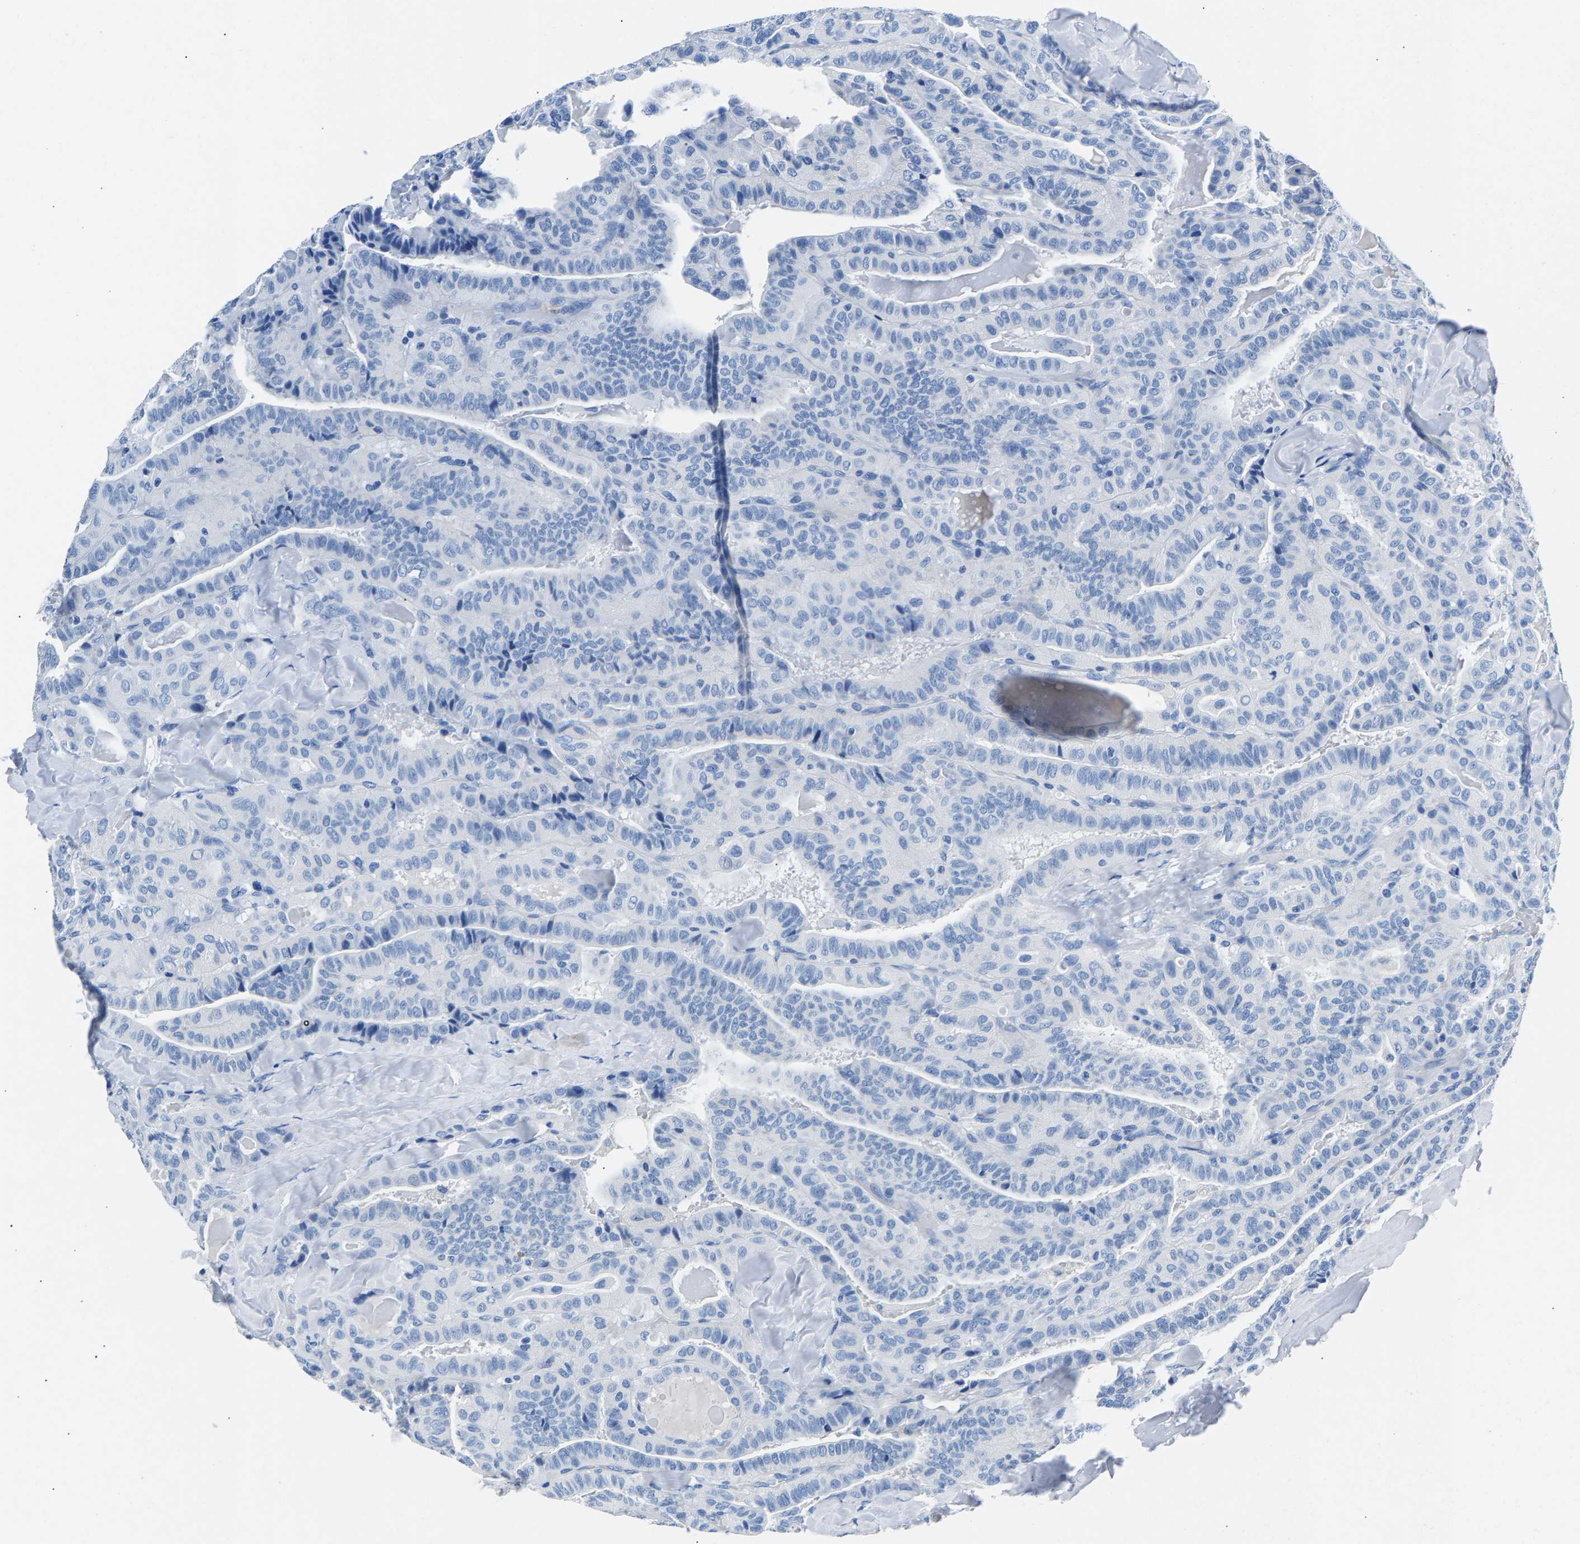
{"staining": {"intensity": "negative", "quantity": "none", "location": "none"}, "tissue": "thyroid cancer", "cell_type": "Tumor cells", "image_type": "cancer", "snomed": [{"axis": "morphology", "description": "Papillary adenocarcinoma, NOS"}, {"axis": "topography", "description": "Thyroid gland"}], "caption": "DAB immunohistochemical staining of human thyroid cancer (papillary adenocarcinoma) demonstrates no significant positivity in tumor cells.", "gene": "CPS1", "patient": {"sex": "male", "age": 77}}